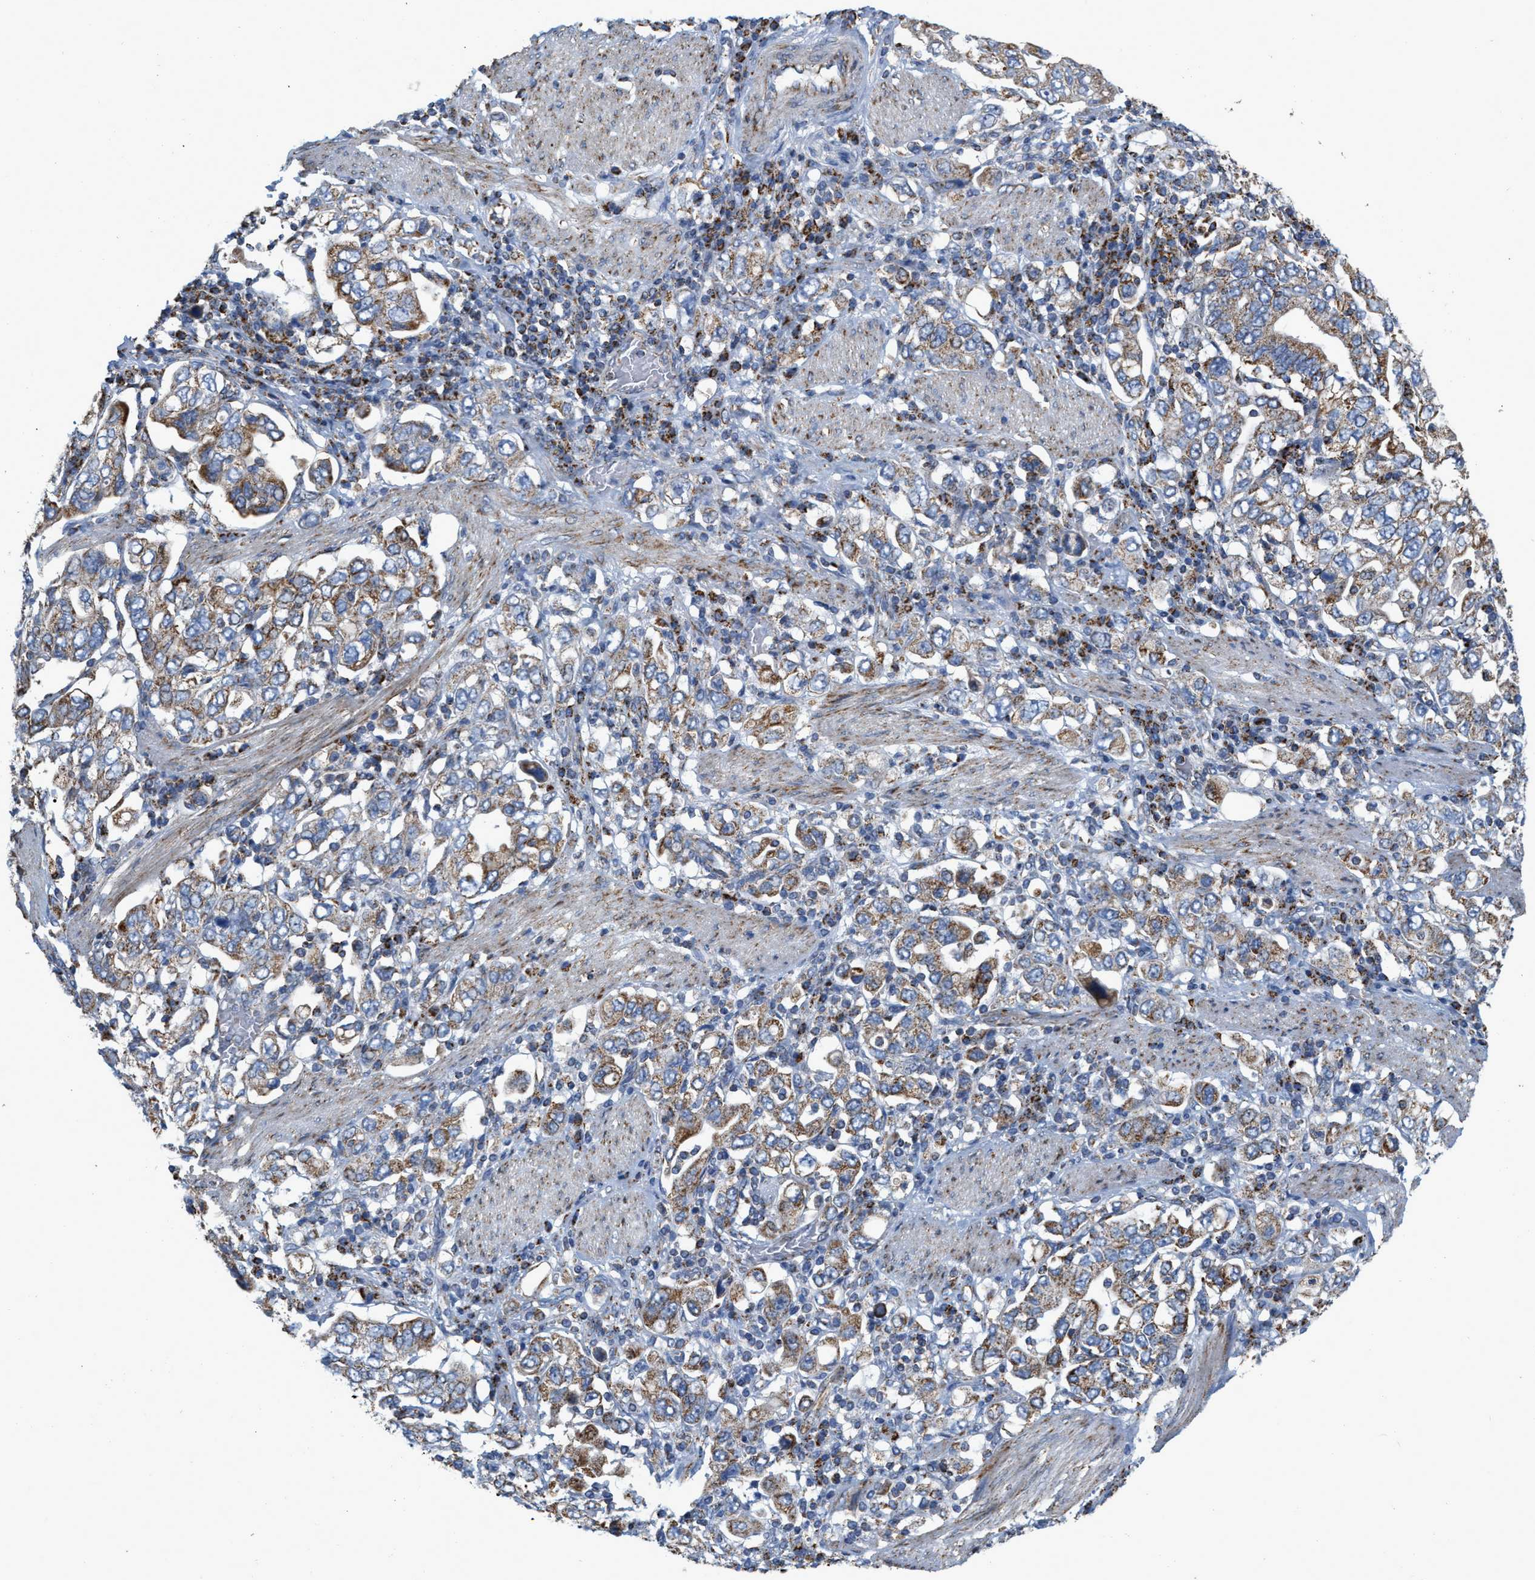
{"staining": {"intensity": "moderate", "quantity": "25%-75%", "location": "cytoplasmic/membranous"}, "tissue": "stomach cancer", "cell_type": "Tumor cells", "image_type": "cancer", "snomed": [{"axis": "morphology", "description": "Adenocarcinoma, NOS"}, {"axis": "topography", "description": "Stomach, upper"}], "caption": "Immunohistochemical staining of human stomach cancer exhibits medium levels of moderate cytoplasmic/membranous protein staining in approximately 25%-75% of tumor cells.", "gene": "CBLB", "patient": {"sex": "male", "age": 62}}